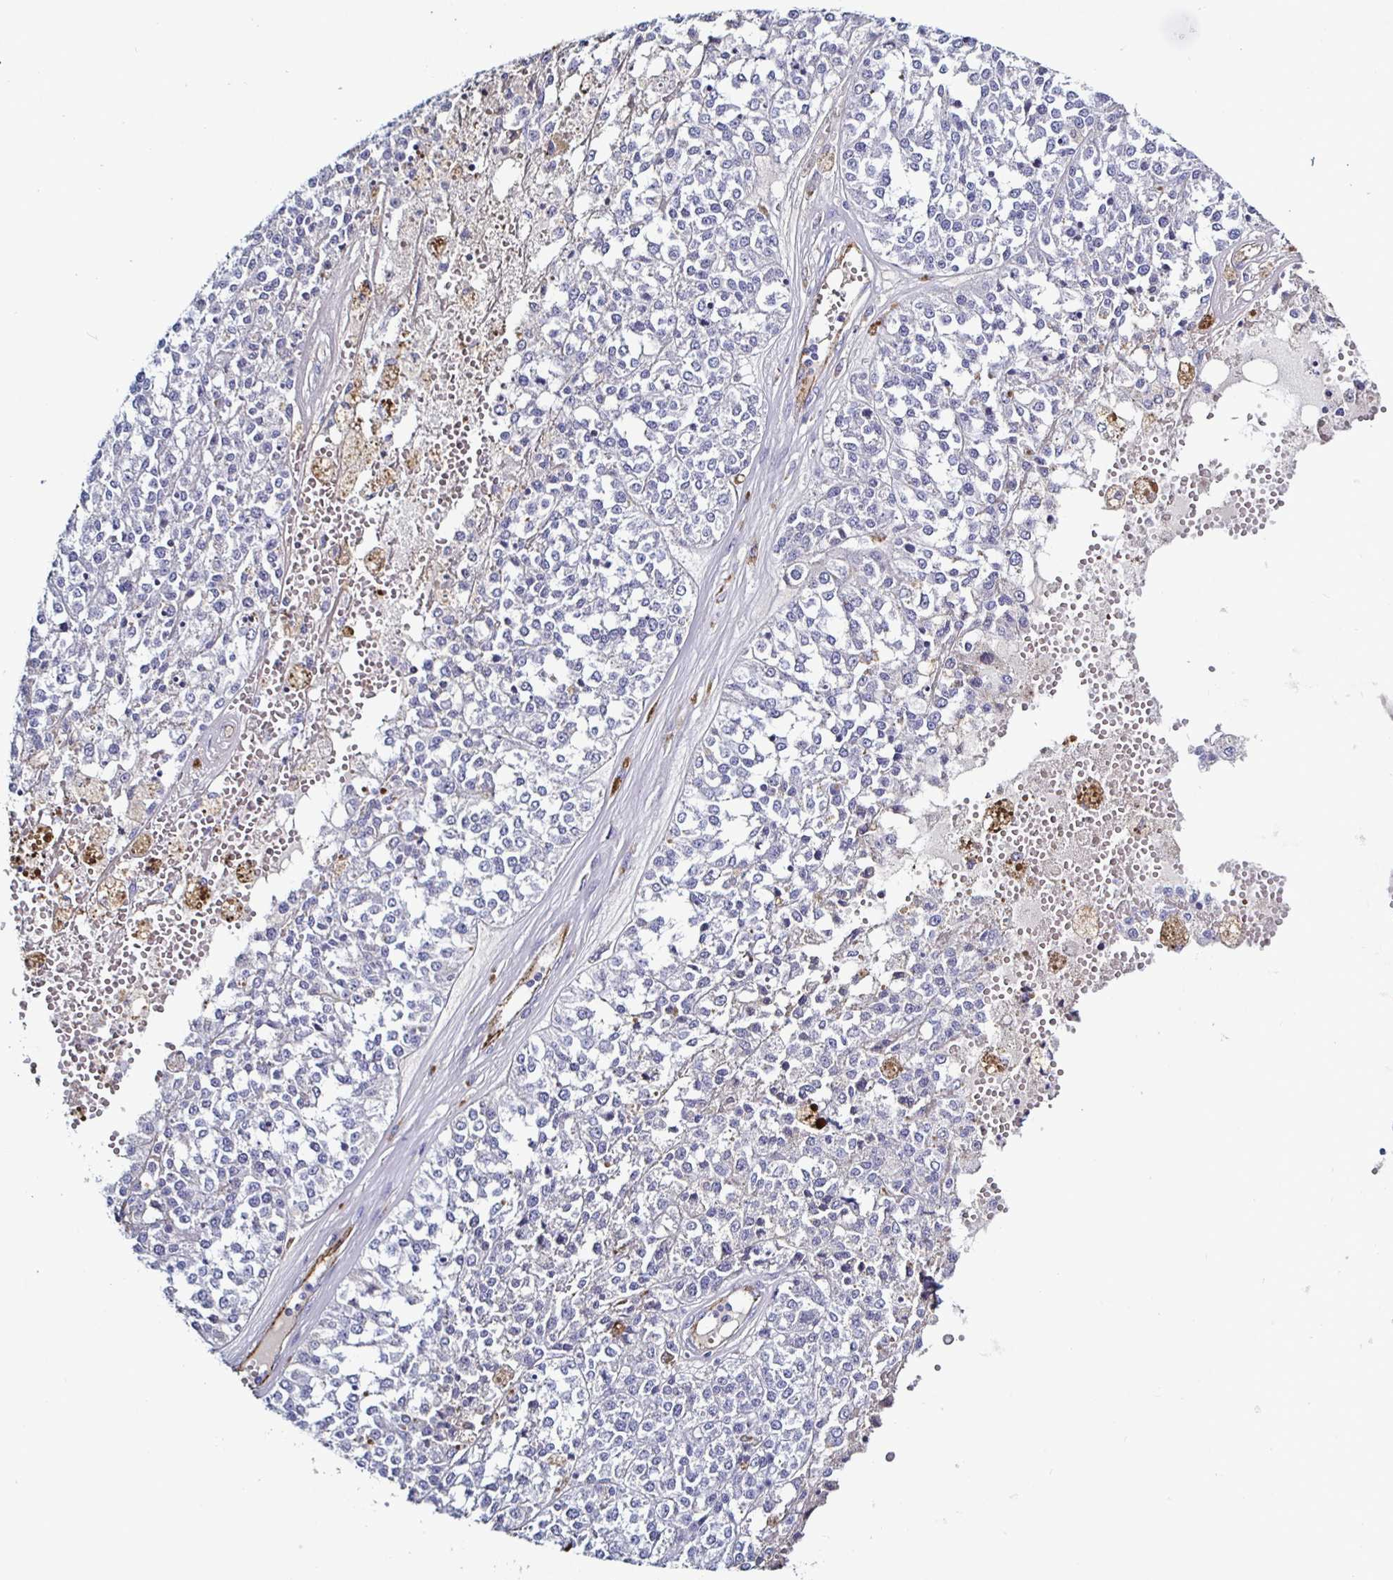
{"staining": {"intensity": "negative", "quantity": "none", "location": "none"}, "tissue": "melanoma", "cell_type": "Tumor cells", "image_type": "cancer", "snomed": [{"axis": "morphology", "description": "Malignant melanoma, Metastatic site"}, {"axis": "topography", "description": "Lymph node"}], "caption": "This image is of melanoma stained with immunohistochemistry to label a protein in brown with the nuclei are counter-stained blue. There is no positivity in tumor cells.", "gene": "ACSBG2", "patient": {"sex": "female", "age": 64}}